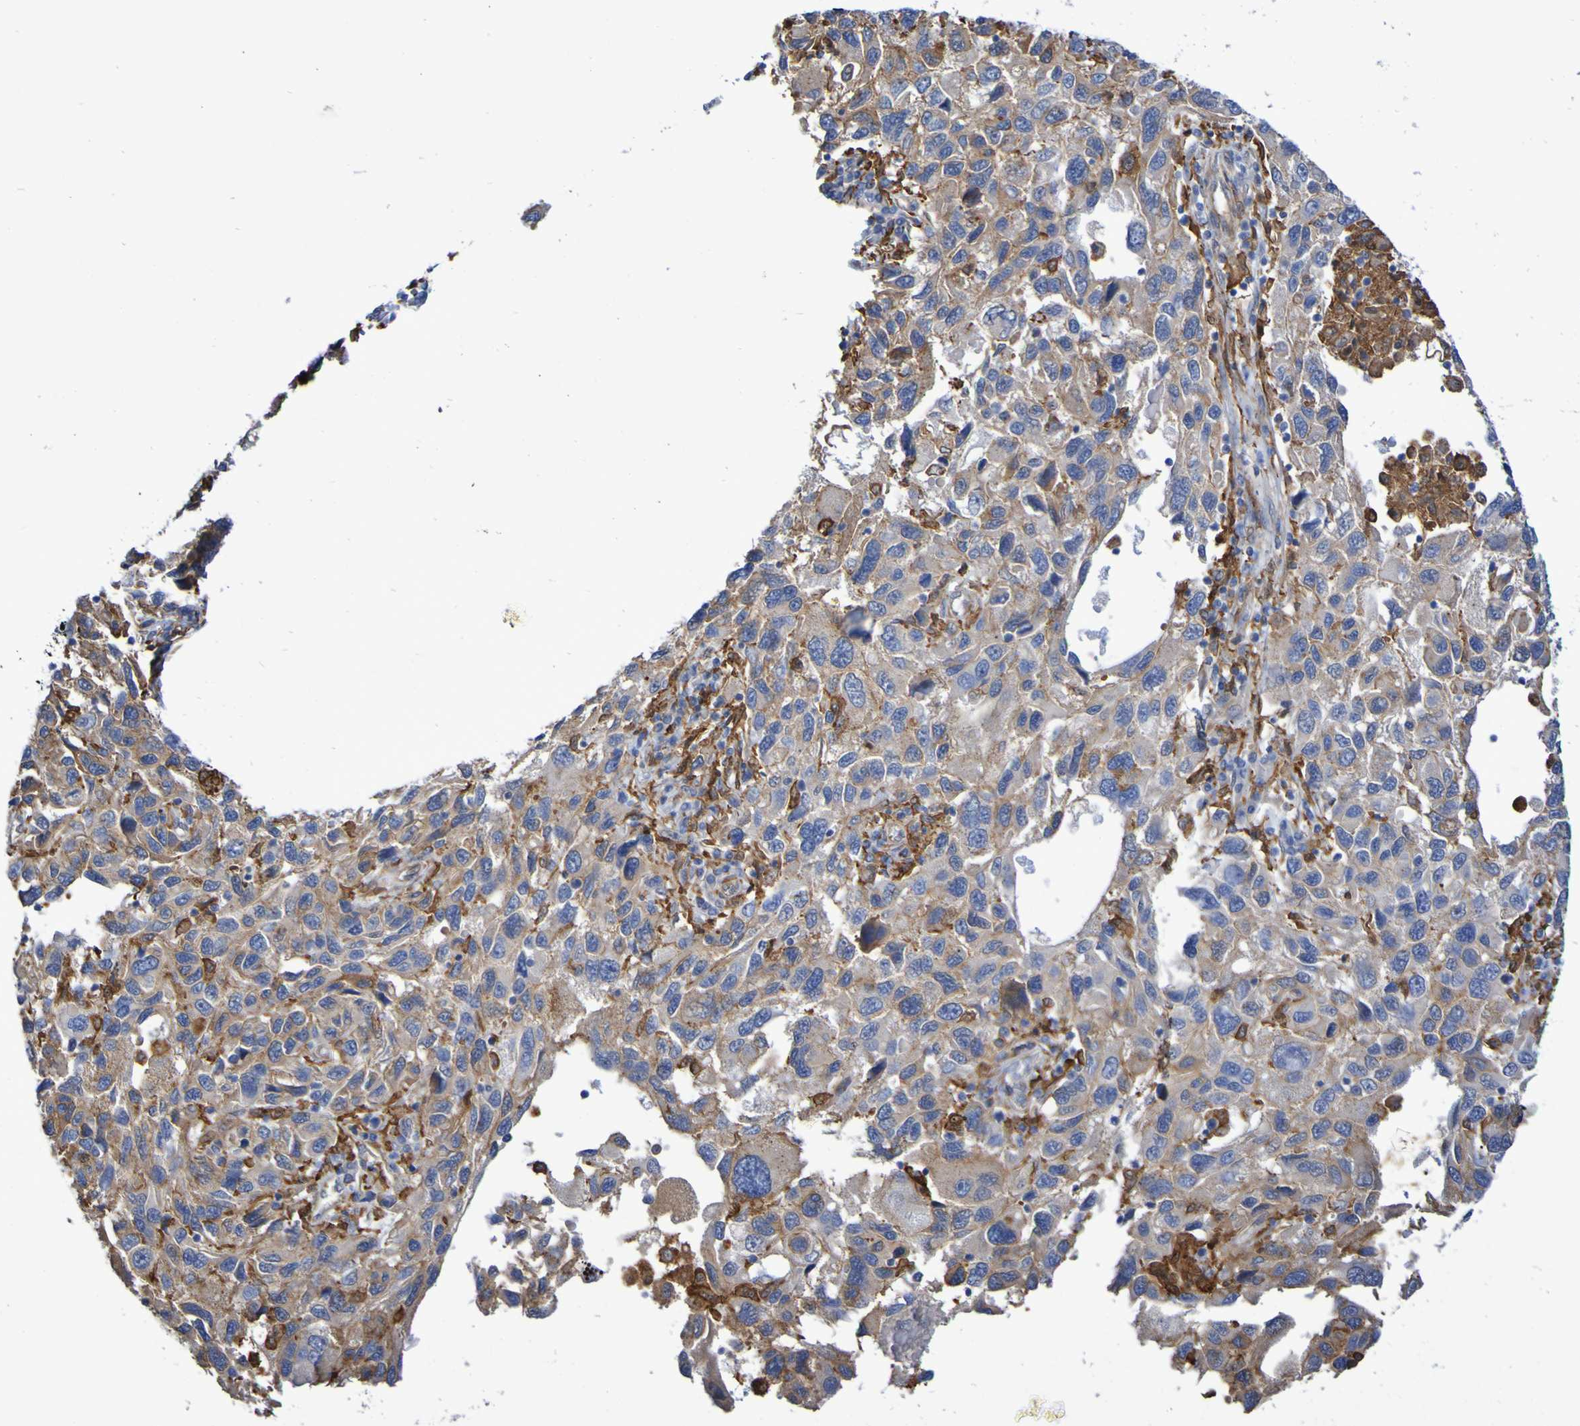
{"staining": {"intensity": "strong", "quantity": "<25%", "location": "cytoplasmic/membranous"}, "tissue": "melanoma", "cell_type": "Tumor cells", "image_type": "cancer", "snomed": [{"axis": "morphology", "description": "Malignant melanoma, NOS"}, {"axis": "topography", "description": "Skin"}], "caption": "A micrograph of human malignant melanoma stained for a protein exhibits strong cytoplasmic/membranous brown staining in tumor cells. (Brightfield microscopy of DAB IHC at high magnification).", "gene": "SCRG1", "patient": {"sex": "male", "age": 53}}